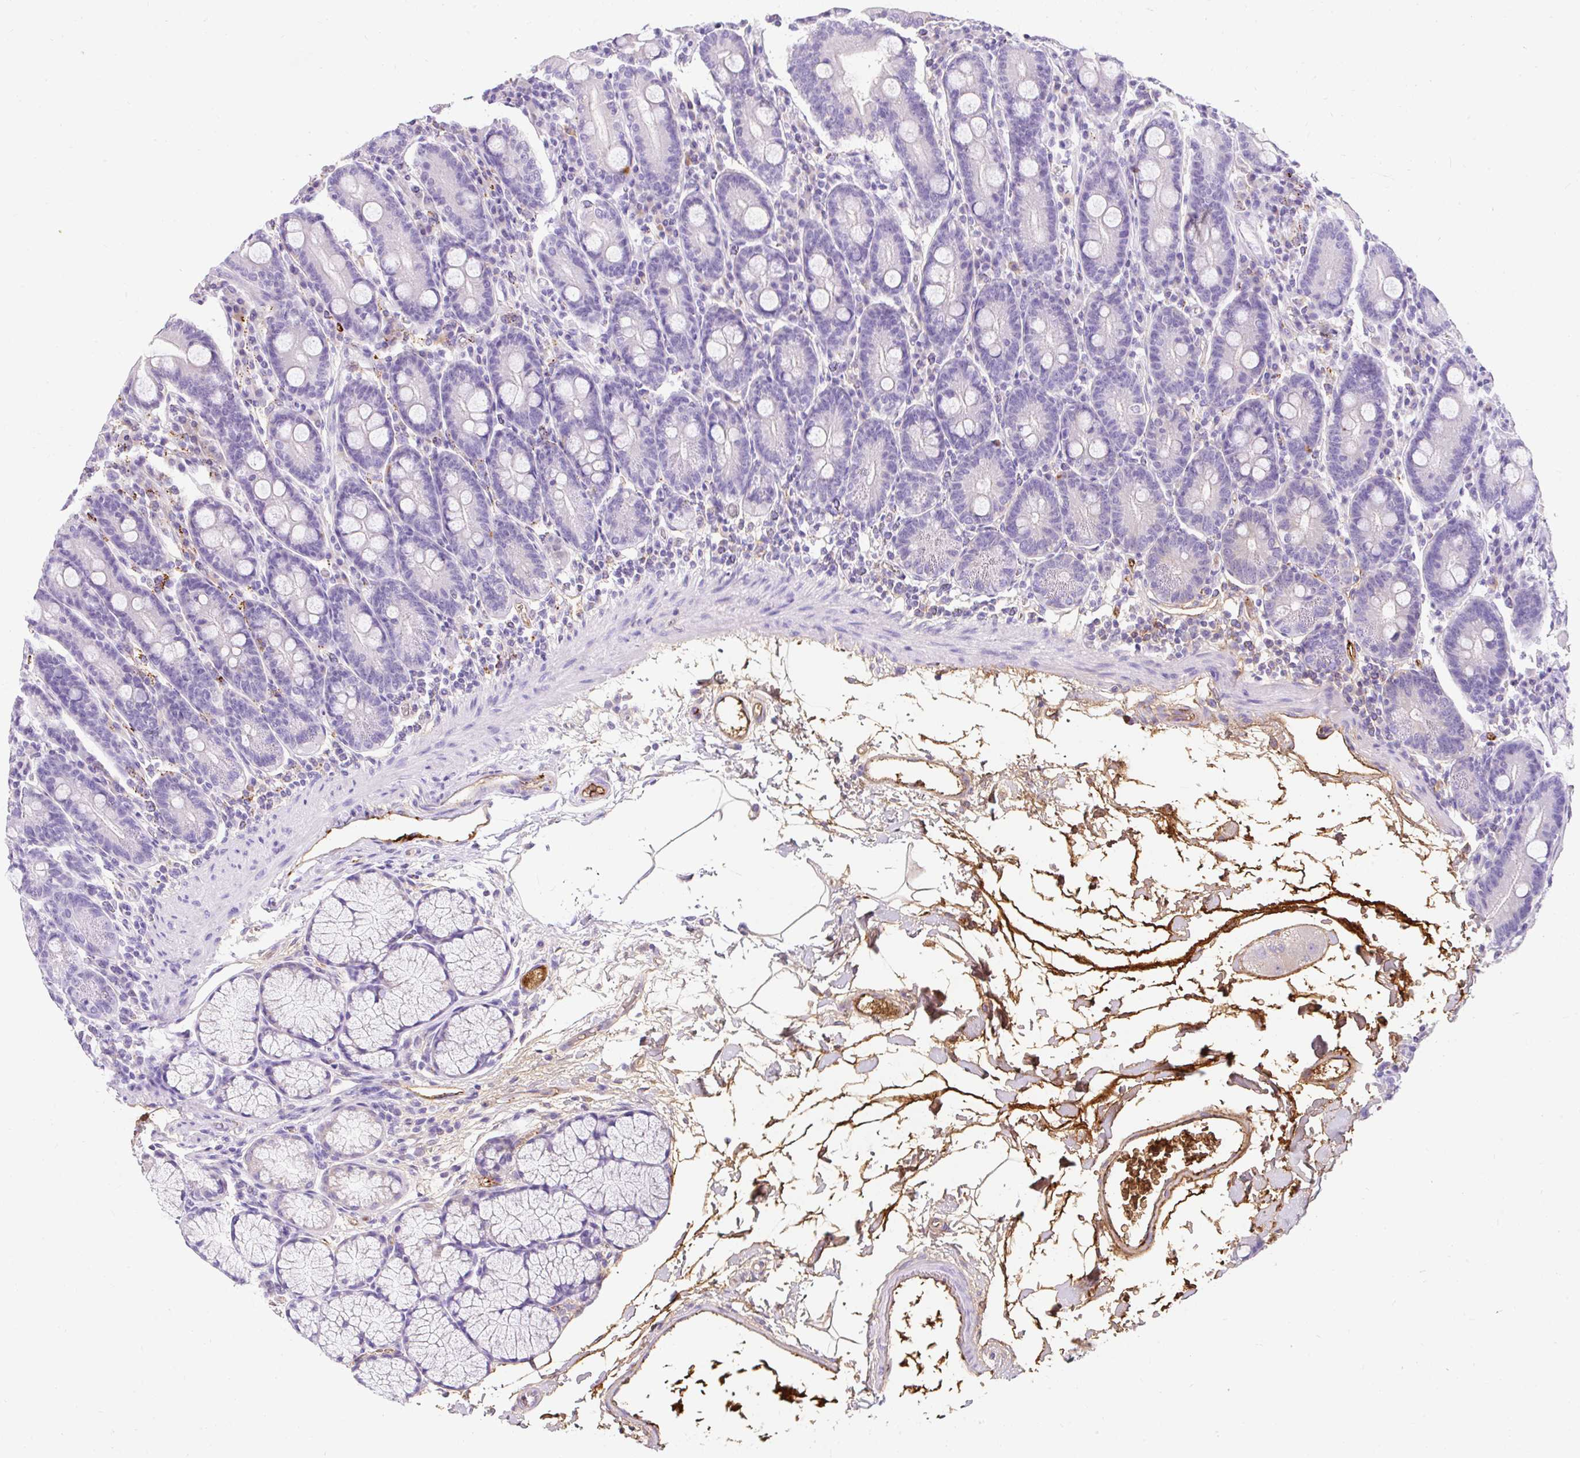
{"staining": {"intensity": "strong", "quantity": "<25%", "location": "cytoplasmic/membranous"}, "tissue": "duodenum", "cell_type": "Glandular cells", "image_type": "normal", "snomed": [{"axis": "morphology", "description": "Normal tissue, NOS"}, {"axis": "topography", "description": "Duodenum"}], "caption": "IHC of unremarkable human duodenum reveals medium levels of strong cytoplasmic/membranous expression in about <25% of glandular cells.", "gene": "APOC2", "patient": {"sex": "male", "age": 35}}